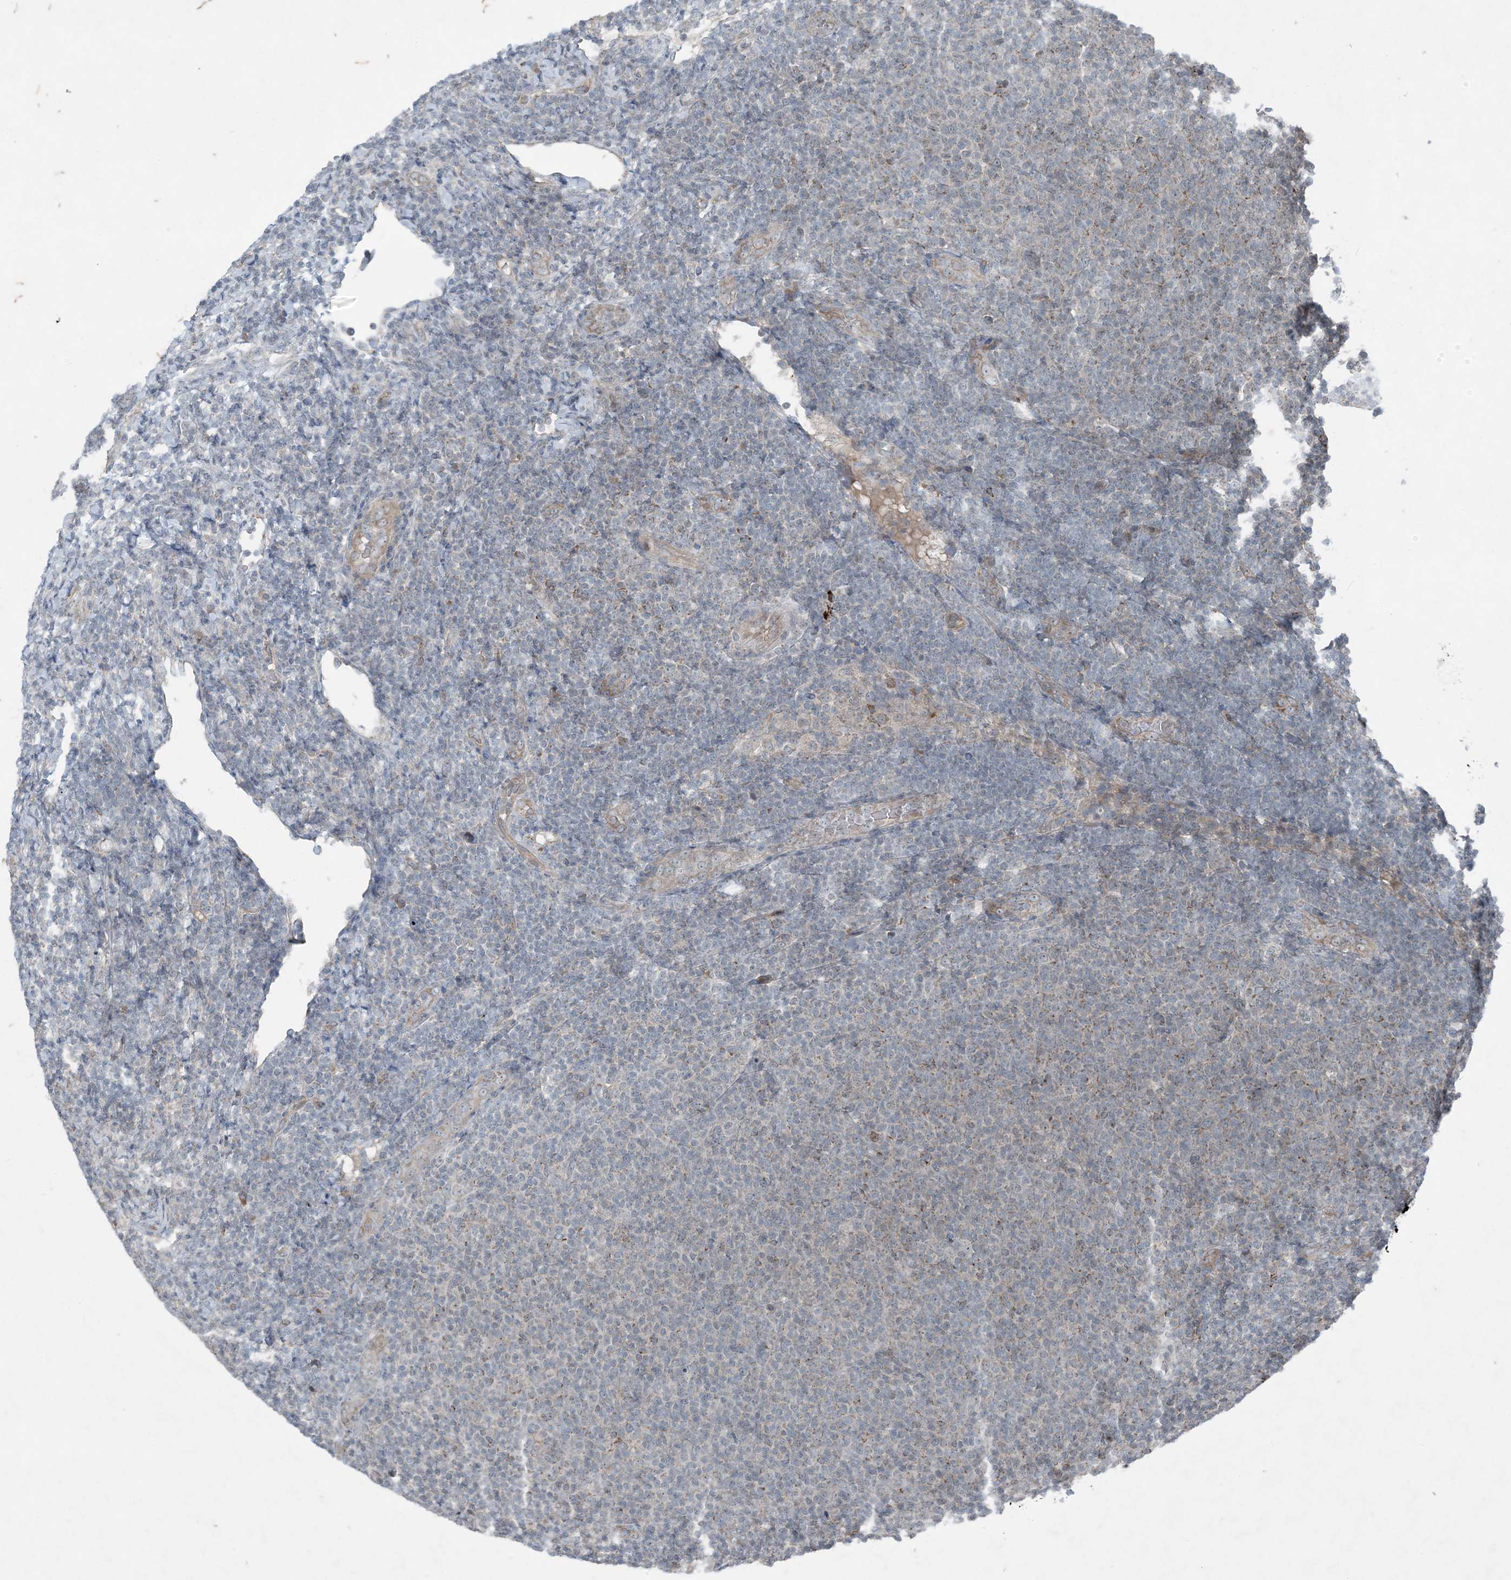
{"staining": {"intensity": "negative", "quantity": "none", "location": "none"}, "tissue": "lymphoma", "cell_type": "Tumor cells", "image_type": "cancer", "snomed": [{"axis": "morphology", "description": "Malignant lymphoma, non-Hodgkin's type, Low grade"}, {"axis": "topography", "description": "Lymph node"}], "caption": "Tumor cells are negative for brown protein staining in lymphoma.", "gene": "PC", "patient": {"sex": "male", "age": 66}}